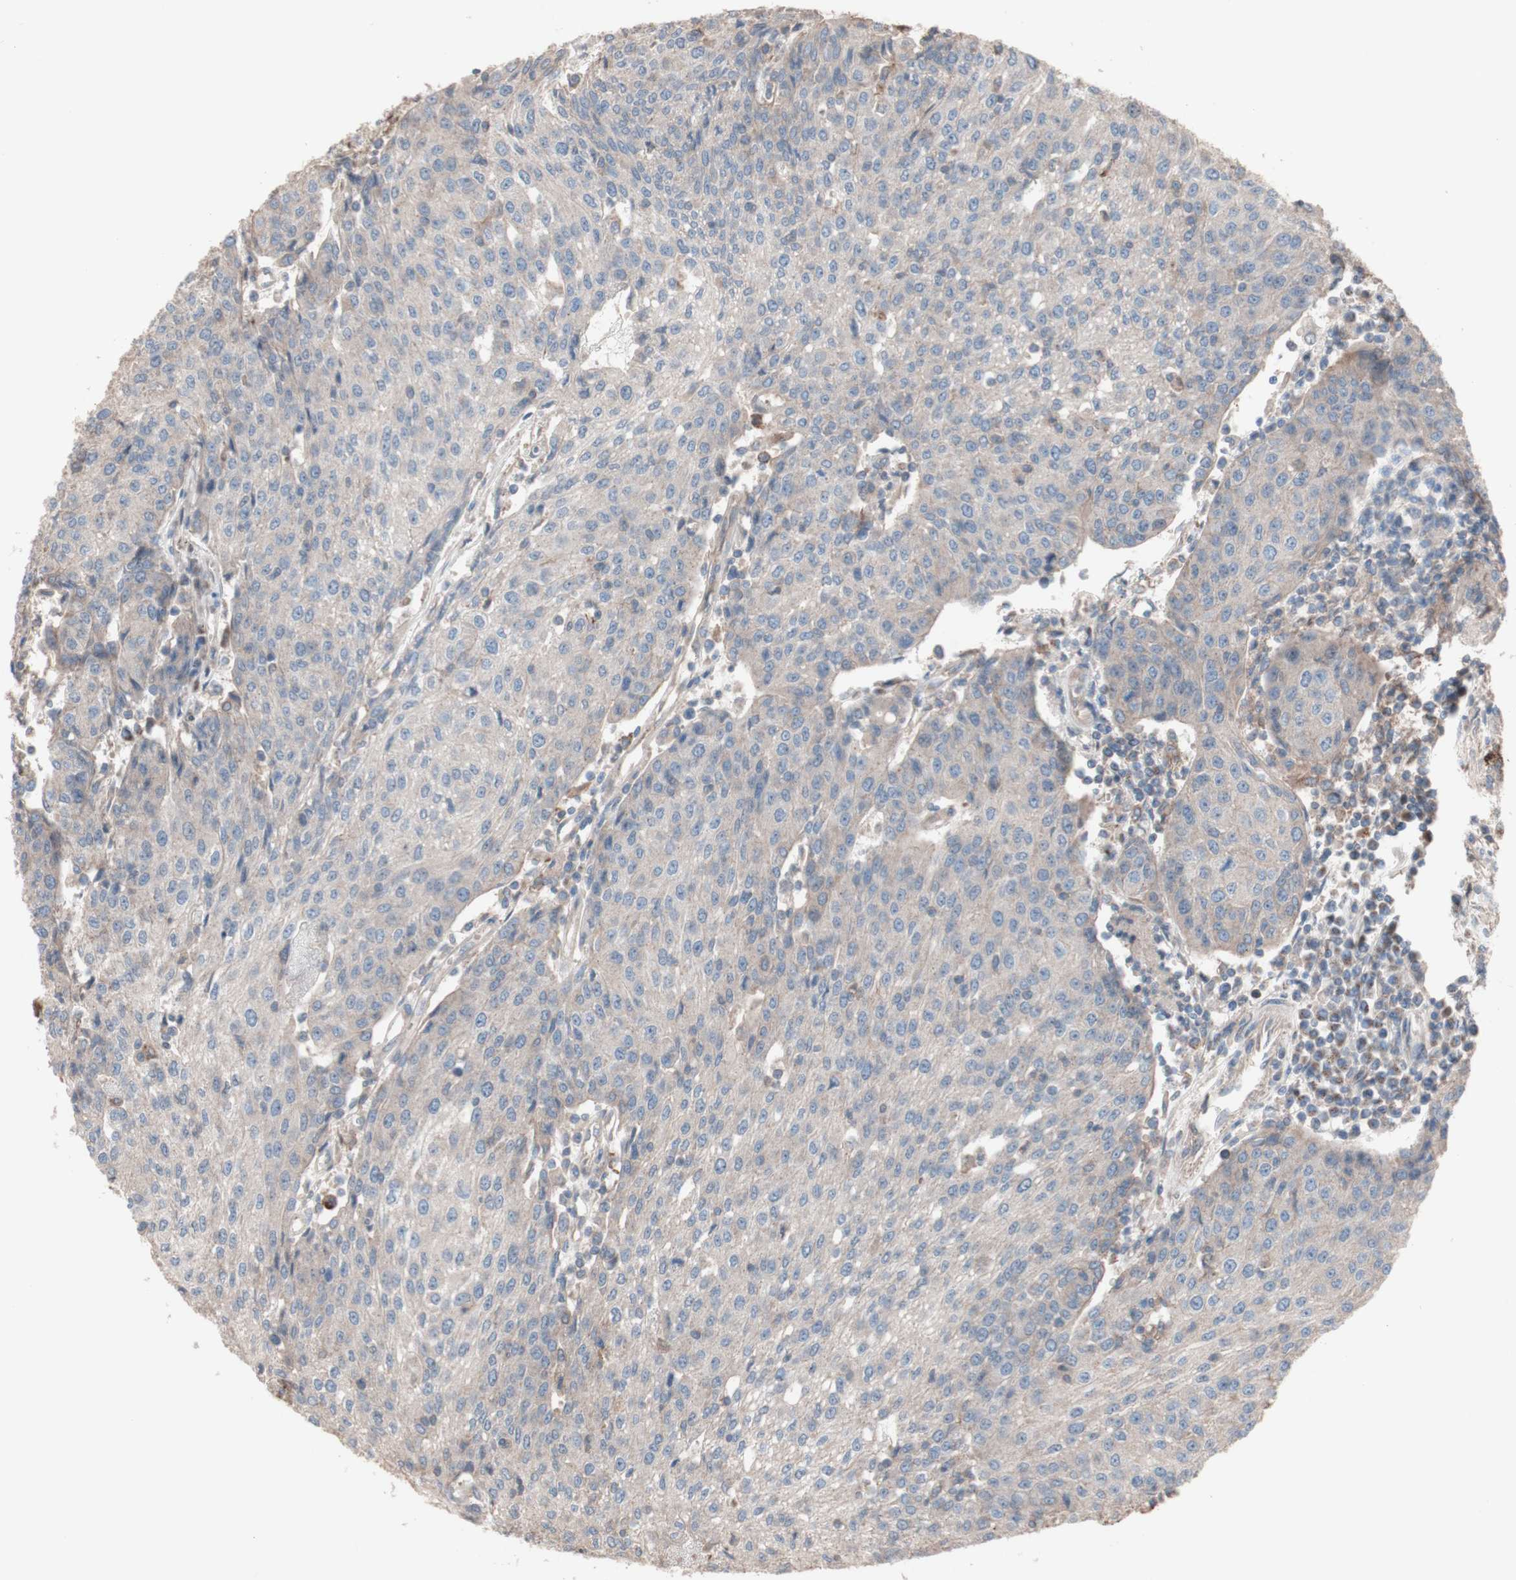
{"staining": {"intensity": "weak", "quantity": ">75%", "location": "cytoplasmic/membranous"}, "tissue": "urothelial cancer", "cell_type": "Tumor cells", "image_type": "cancer", "snomed": [{"axis": "morphology", "description": "Urothelial carcinoma, High grade"}, {"axis": "topography", "description": "Urinary bladder"}], "caption": "A low amount of weak cytoplasmic/membranous positivity is appreciated in about >75% of tumor cells in high-grade urothelial carcinoma tissue. (Stains: DAB (3,3'-diaminobenzidine) in brown, nuclei in blue, Microscopy: brightfield microscopy at high magnification).", "gene": "COPB1", "patient": {"sex": "female", "age": 85}}